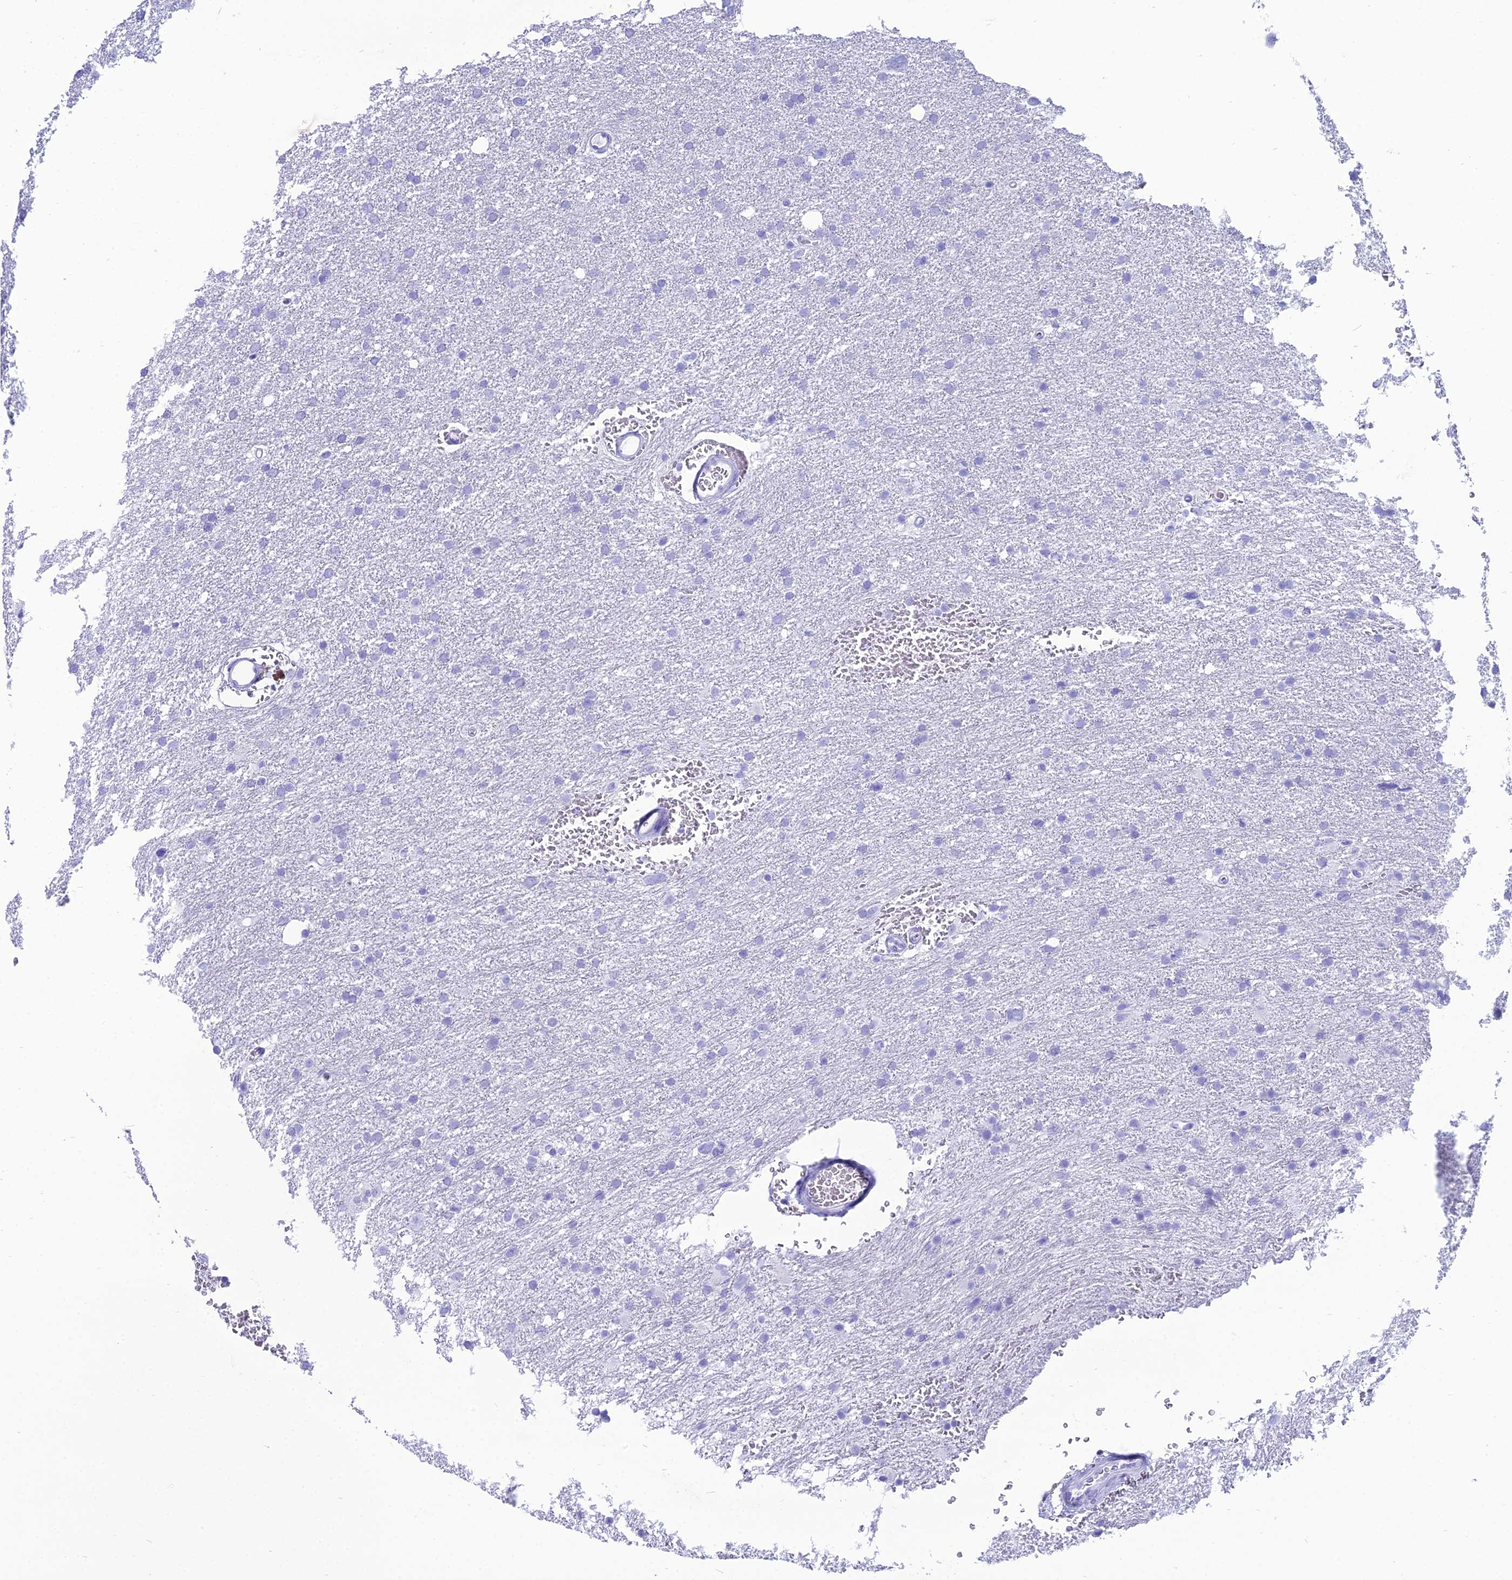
{"staining": {"intensity": "negative", "quantity": "none", "location": "none"}, "tissue": "glioma", "cell_type": "Tumor cells", "image_type": "cancer", "snomed": [{"axis": "morphology", "description": "Glioma, malignant, High grade"}, {"axis": "topography", "description": "Cerebral cortex"}], "caption": "Image shows no significant protein positivity in tumor cells of malignant high-grade glioma. (DAB (3,3'-diaminobenzidine) immunohistochemistry, high magnification).", "gene": "PNMA5", "patient": {"sex": "female", "age": 36}}